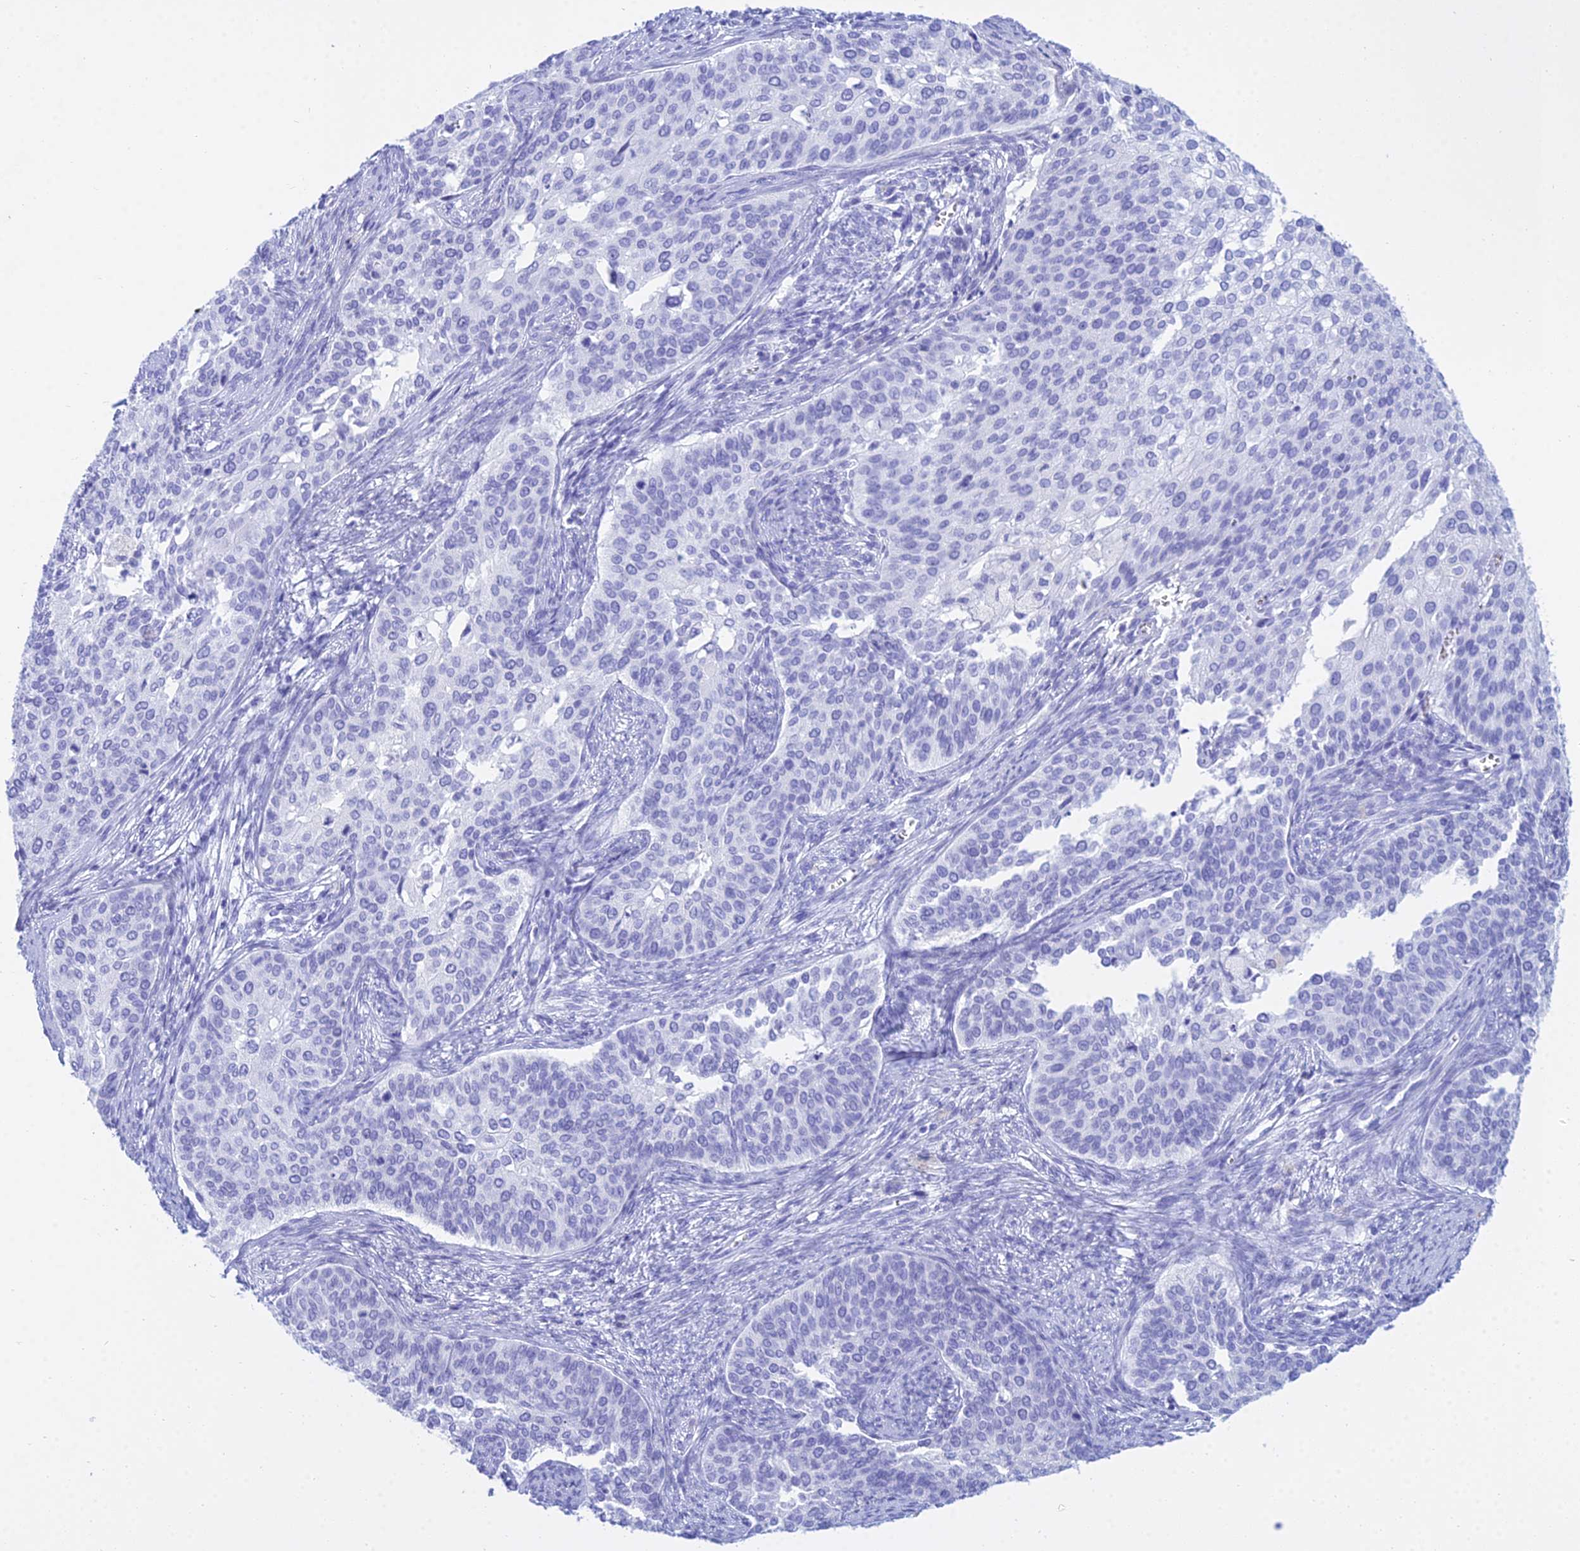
{"staining": {"intensity": "negative", "quantity": "none", "location": "none"}, "tissue": "cervical cancer", "cell_type": "Tumor cells", "image_type": "cancer", "snomed": [{"axis": "morphology", "description": "Squamous cell carcinoma, NOS"}, {"axis": "topography", "description": "Cervix"}], "caption": "Image shows no protein staining in tumor cells of cervical cancer tissue.", "gene": "PATE4", "patient": {"sex": "female", "age": 44}}